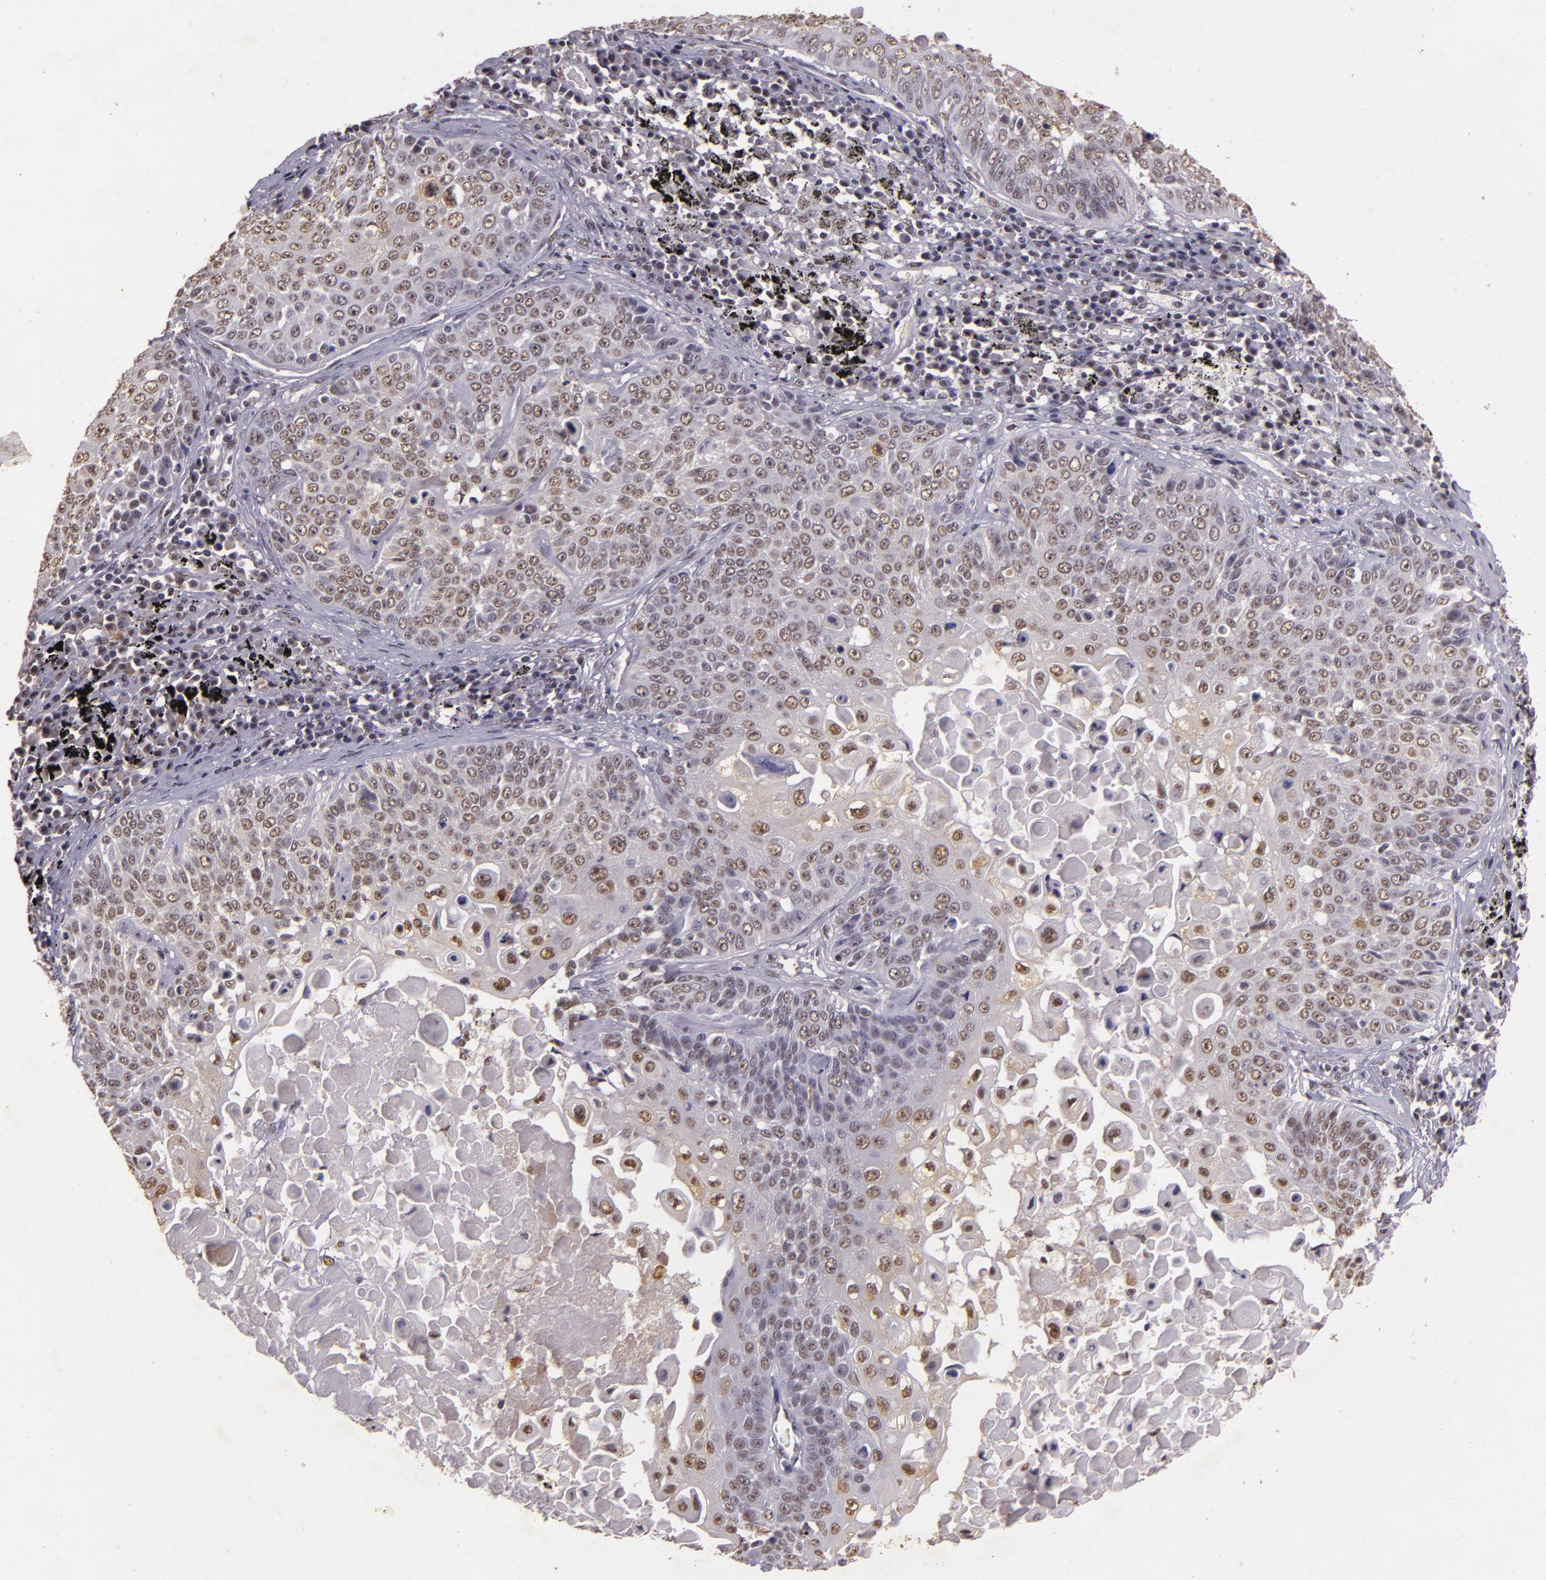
{"staining": {"intensity": "weak", "quantity": "25%-75%", "location": "nuclear"}, "tissue": "lung cancer", "cell_type": "Tumor cells", "image_type": "cancer", "snomed": [{"axis": "morphology", "description": "Adenocarcinoma, NOS"}, {"axis": "topography", "description": "Lung"}], "caption": "Adenocarcinoma (lung) stained for a protein (brown) demonstrates weak nuclear positive staining in approximately 25%-75% of tumor cells.", "gene": "CBX3", "patient": {"sex": "male", "age": 60}}